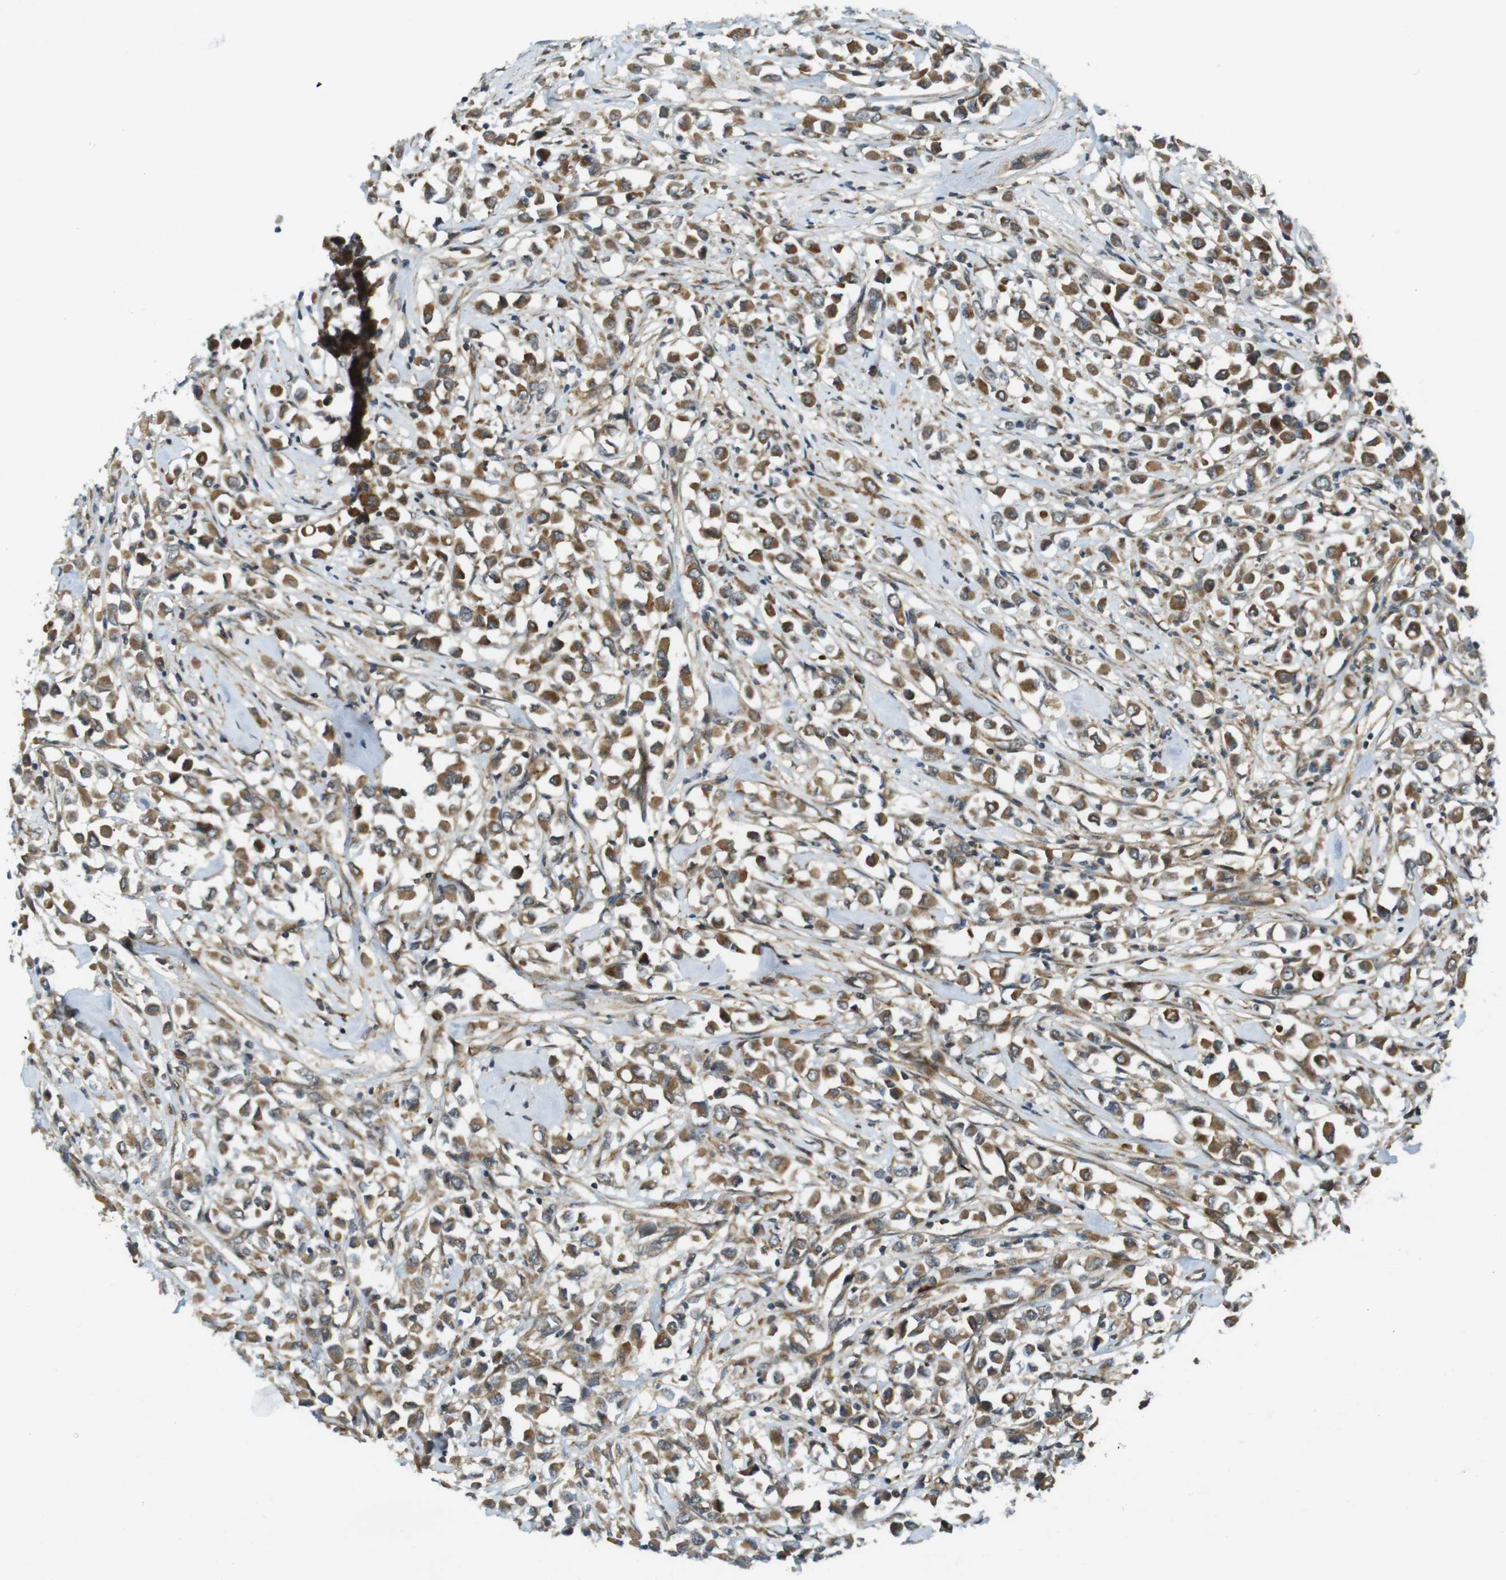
{"staining": {"intensity": "moderate", "quantity": ">75%", "location": "cytoplasmic/membranous"}, "tissue": "breast cancer", "cell_type": "Tumor cells", "image_type": "cancer", "snomed": [{"axis": "morphology", "description": "Duct carcinoma"}, {"axis": "topography", "description": "Breast"}], "caption": "Moderate cytoplasmic/membranous protein expression is seen in about >75% of tumor cells in breast infiltrating ductal carcinoma. (DAB (3,3'-diaminobenzidine) IHC with brightfield microscopy, high magnification).", "gene": "IFFO2", "patient": {"sex": "female", "age": 61}}